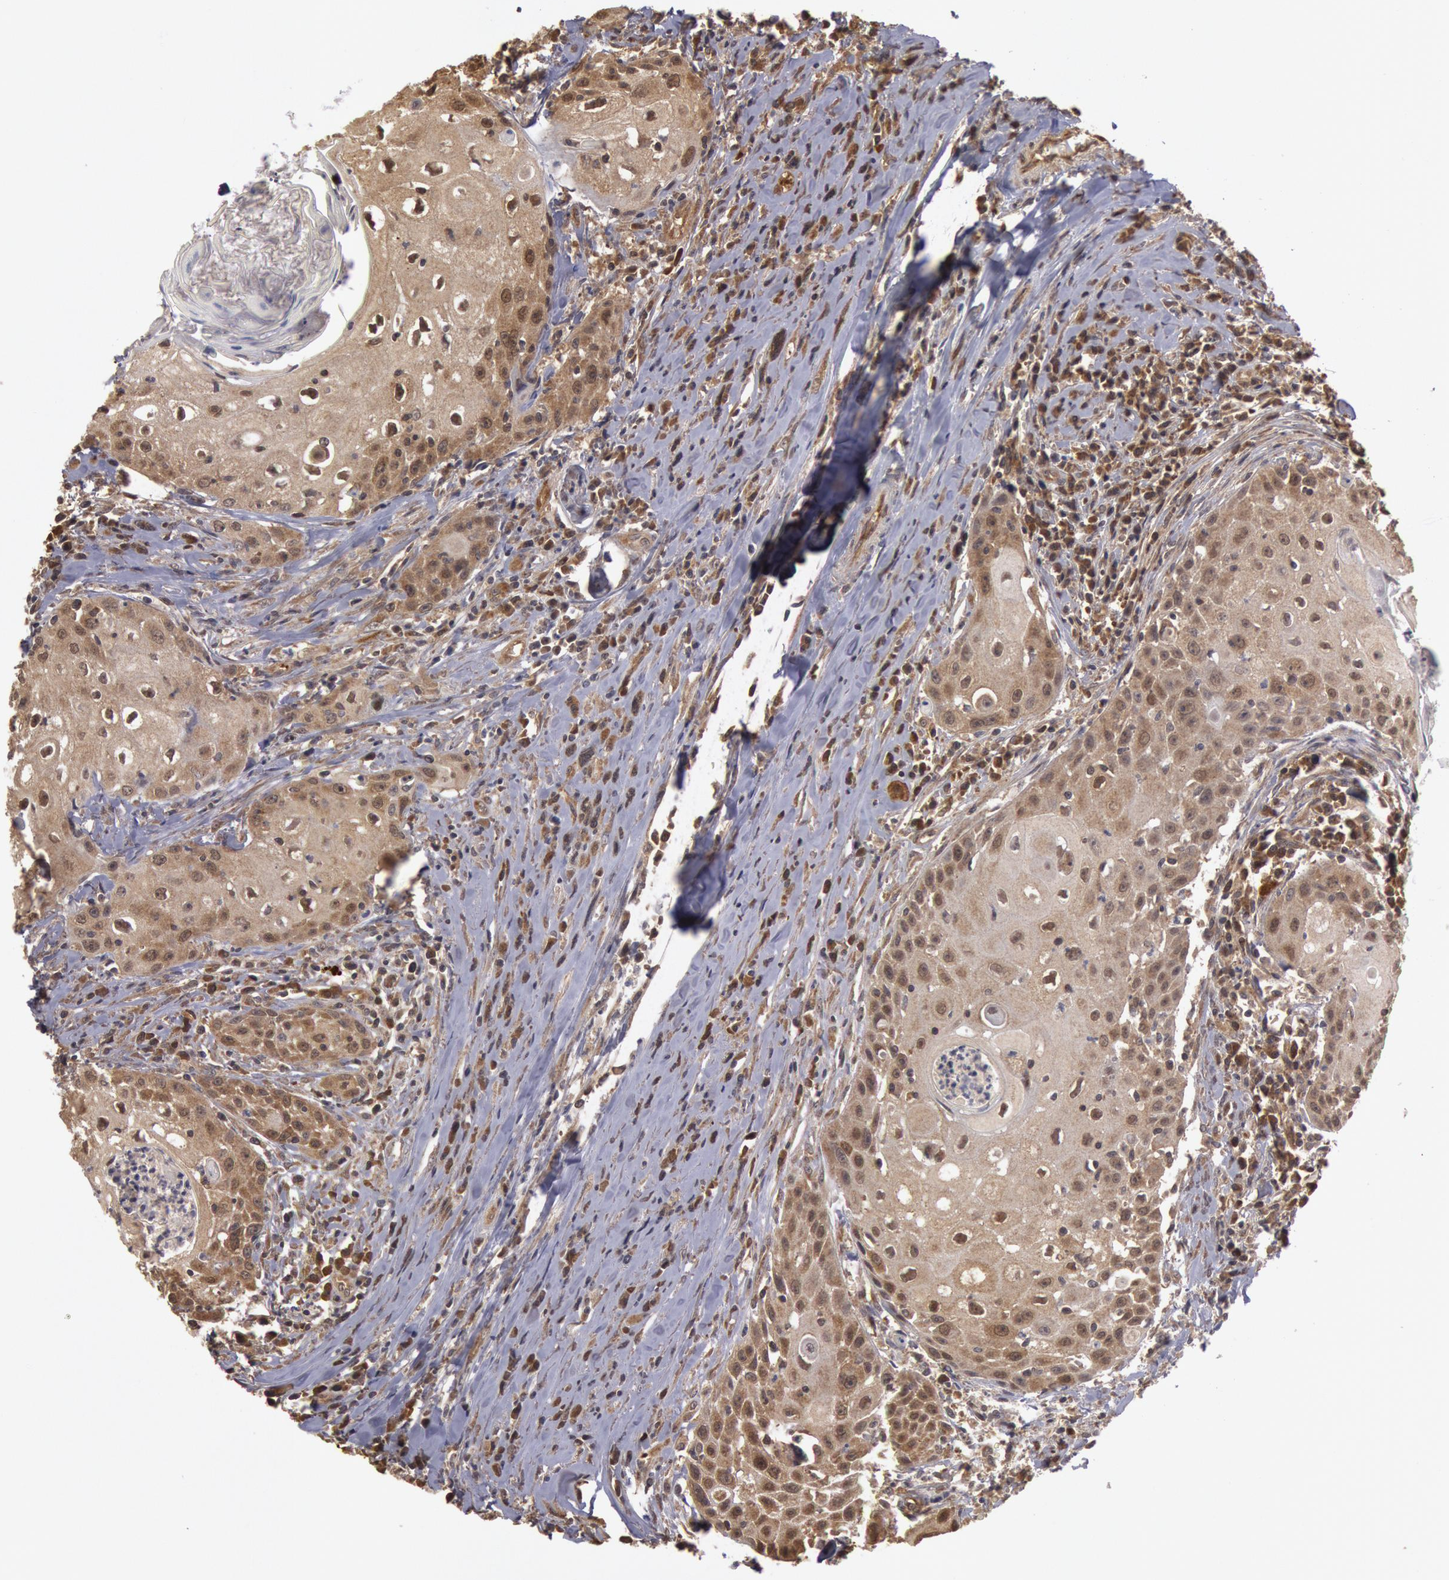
{"staining": {"intensity": "moderate", "quantity": "25%-75%", "location": "cytoplasmic/membranous,nuclear"}, "tissue": "head and neck cancer", "cell_type": "Tumor cells", "image_type": "cancer", "snomed": [{"axis": "morphology", "description": "Squamous cell carcinoma, NOS"}, {"axis": "topography", "description": "Oral tissue"}, {"axis": "topography", "description": "Head-Neck"}], "caption": "A medium amount of moderate cytoplasmic/membranous and nuclear positivity is present in approximately 25%-75% of tumor cells in head and neck squamous cell carcinoma tissue. Ihc stains the protein of interest in brown and the nuclei are stained blue.", "gene": "USP14", "patient": {"sex": "female", "age": 82}}